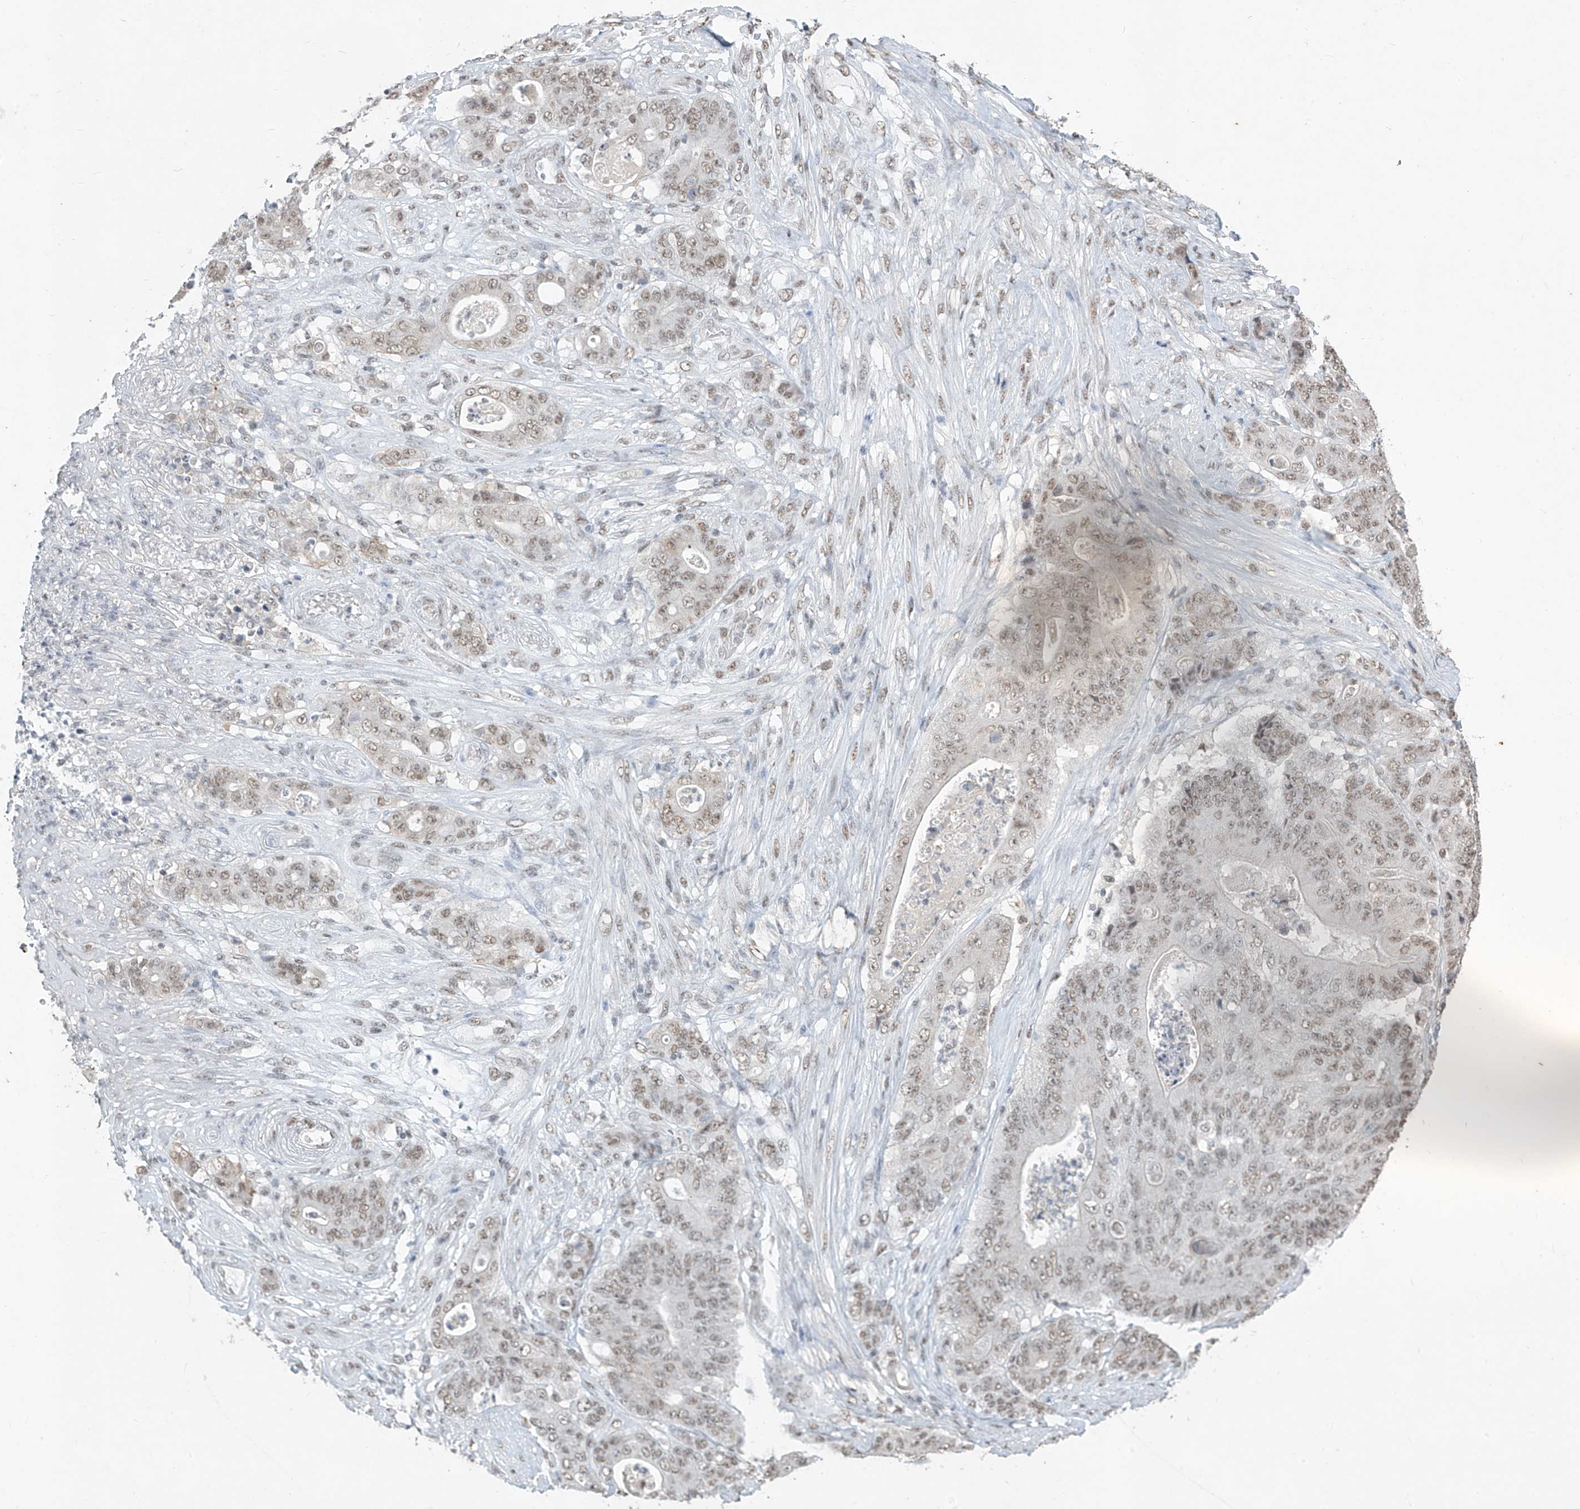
{"staining": {"intensity": "weak", "quantity": "25%-75%", "location": "nuclear"}, "tissue": "stomach cancer", "cell_type": "Tumor cells", "image_type": "cancer", "snomed": [{"axis": "morphology", "description": "Adenocarcinoma, NOS"}, {"axis": "topography", "description": "Stomach"}], "caption": "Adenocarcinoma (stomach) tissue reveals weak nuclear expression in approximately 25%-75% of tumor cells, visualized by immunohistochemistry.", "gene": "TFEC", "patient": {"sex": "female", "age": 73}}